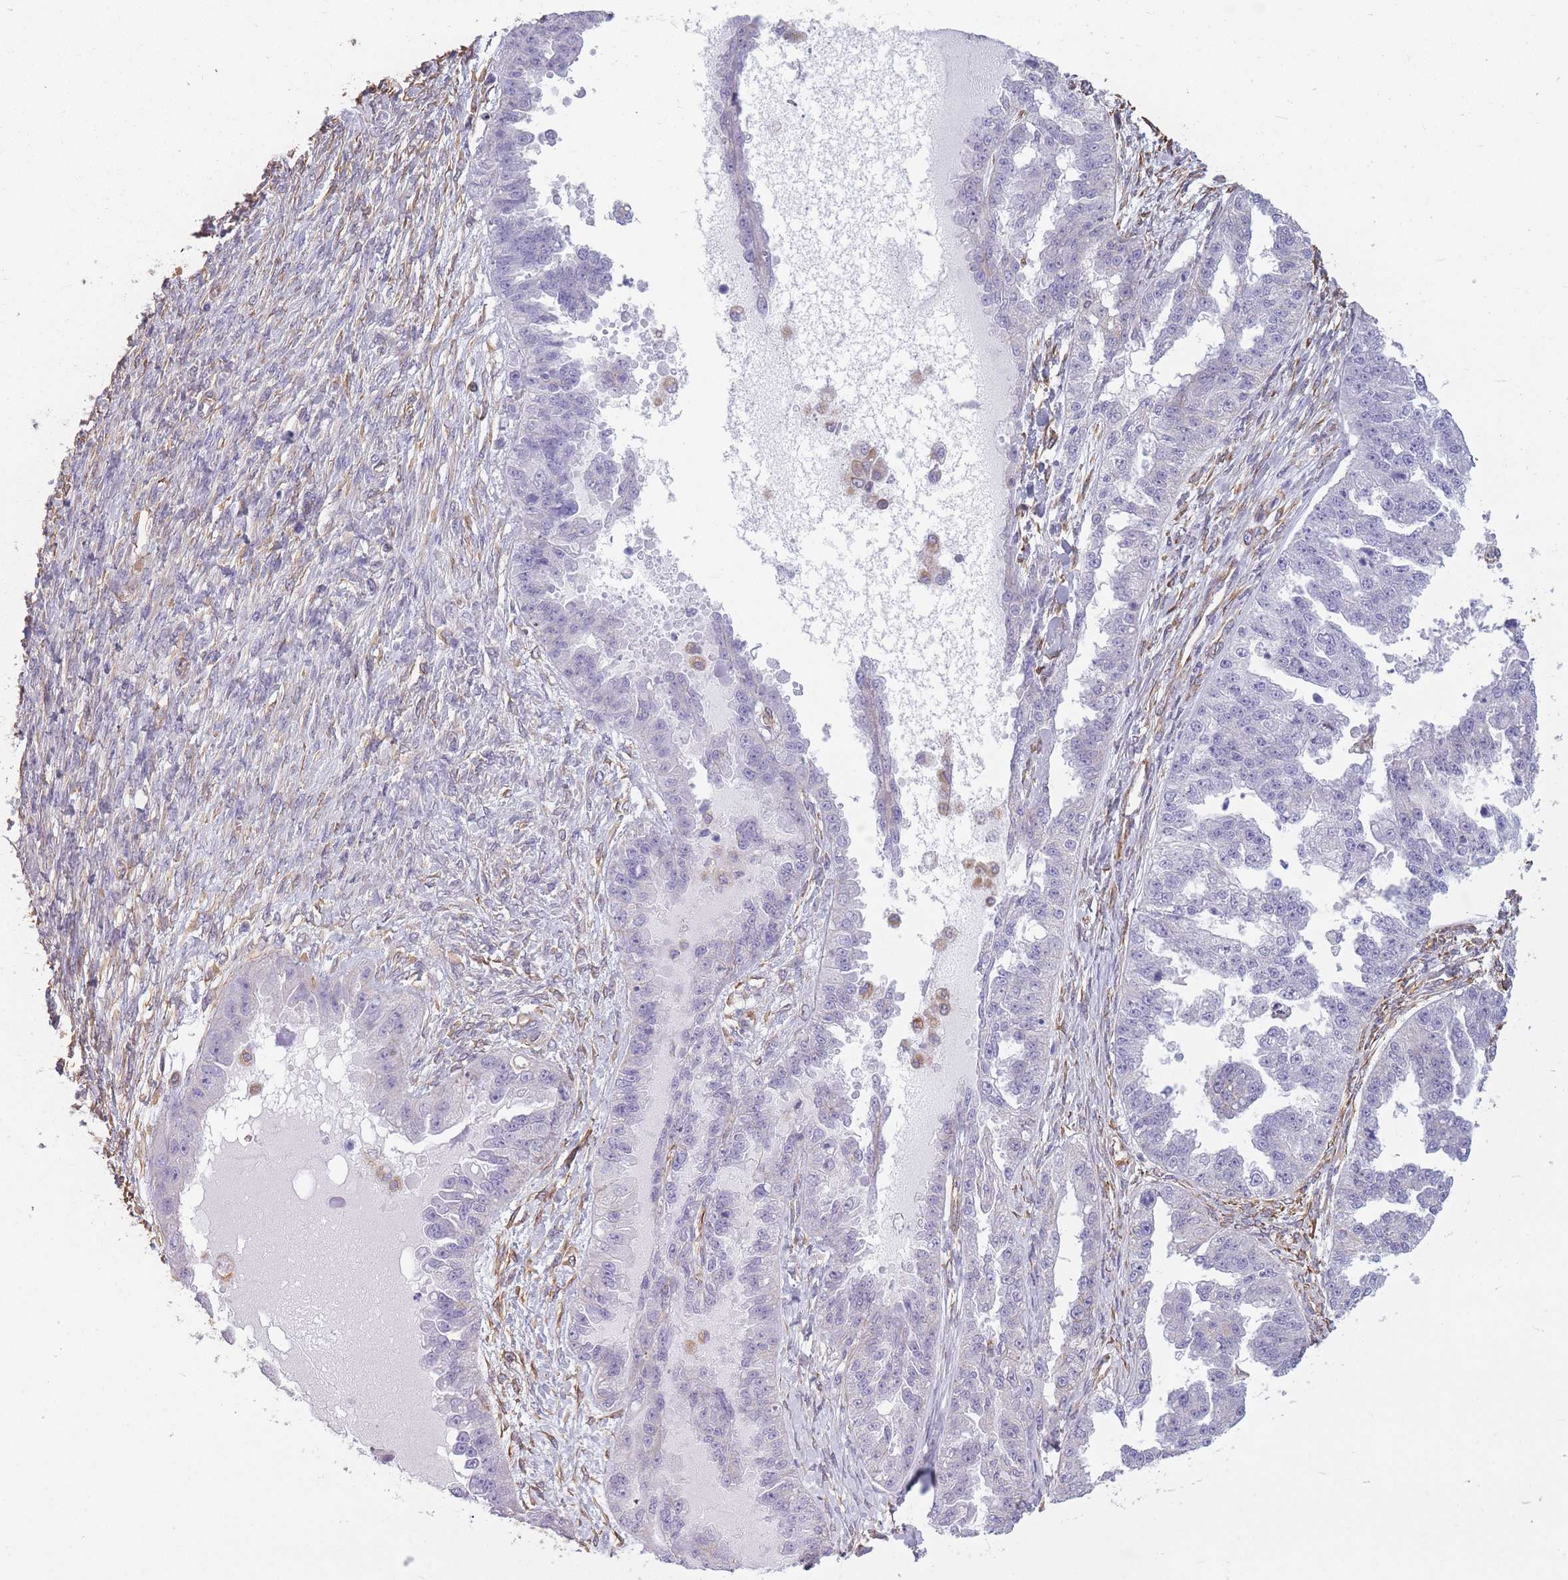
{"staining": {"intensity": "negative", "quantity": "none", "location": "none"}, "tissue": "ovarian cancer", "cell_type": "Tumor cells", "image_type": "cancer", "snomed": [{"axis": "morphology", "description": "Cystadenocarcinoma, serous, NOS"}, {"axis": "topography", "description": "Ovary"}], "caption": "Immunohistochemistry (IHC) of serous cystadenocarcinoma (ovarian) displays no positivity in tumor cells.", "gene": "ADD1", "patient": {"sex": "female", "age": 58}}